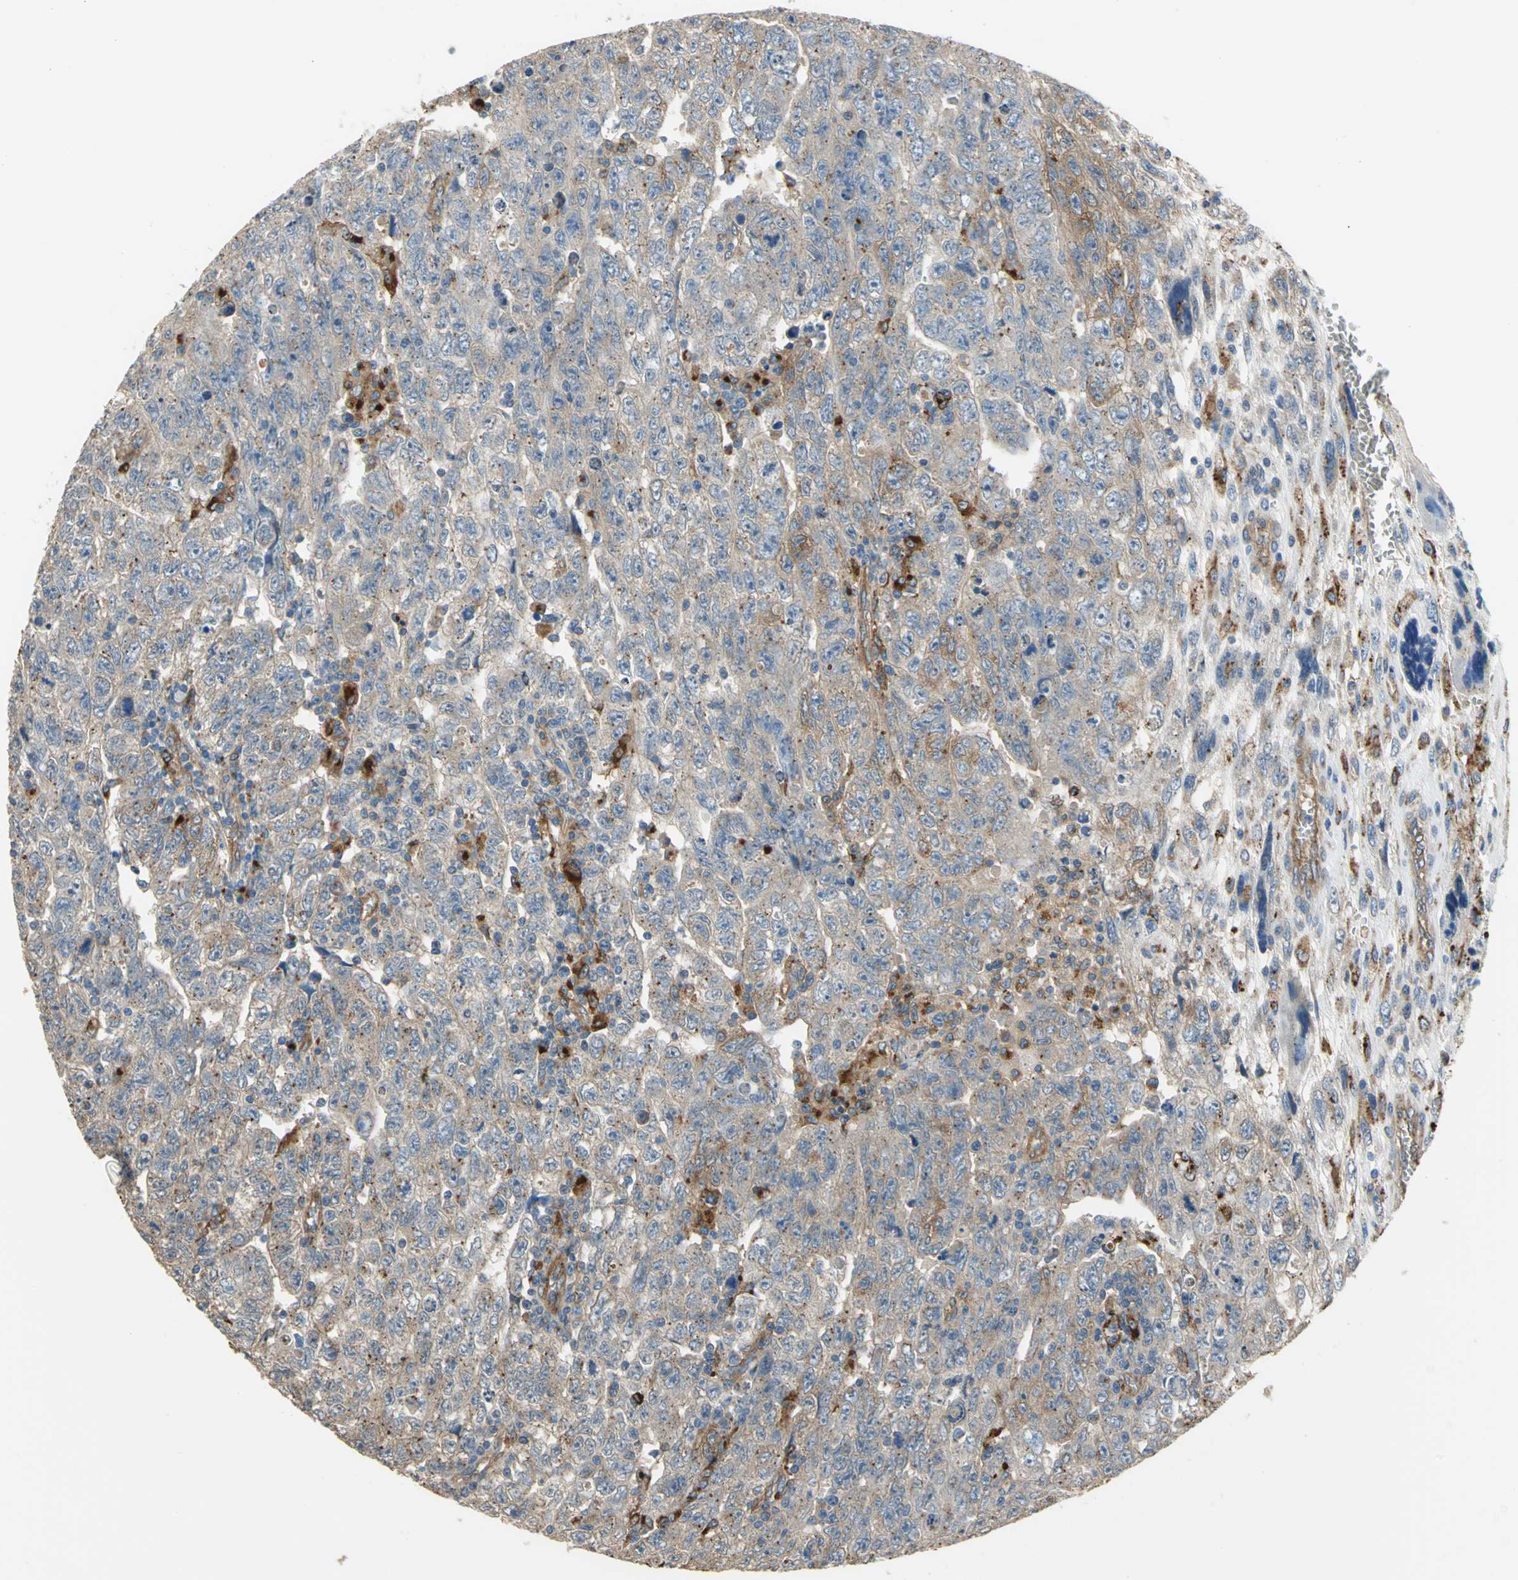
{"staining": {"intensity": "moderate", "quantity": ">75%", "location": "cytoplasmic/membranous"}, "tissue": "testis cancer", "cell_type": "Tumor cells", "image_type": "cancer", "snomed": [{"axis": "morphology", "description": "Carcinoma, Embryonal, NOS"}, {"axis": "topography", "description": "Testis"}], "caption": "Approximately >75% of tumor cells in embryonal carcinoma (testis) show moderate cytoplasmic/membranous protein positivity as visualized by brown immunohistochemical staining.", "gene": "DIAPH2", "patient": {"sex": "male", "age": 28}}